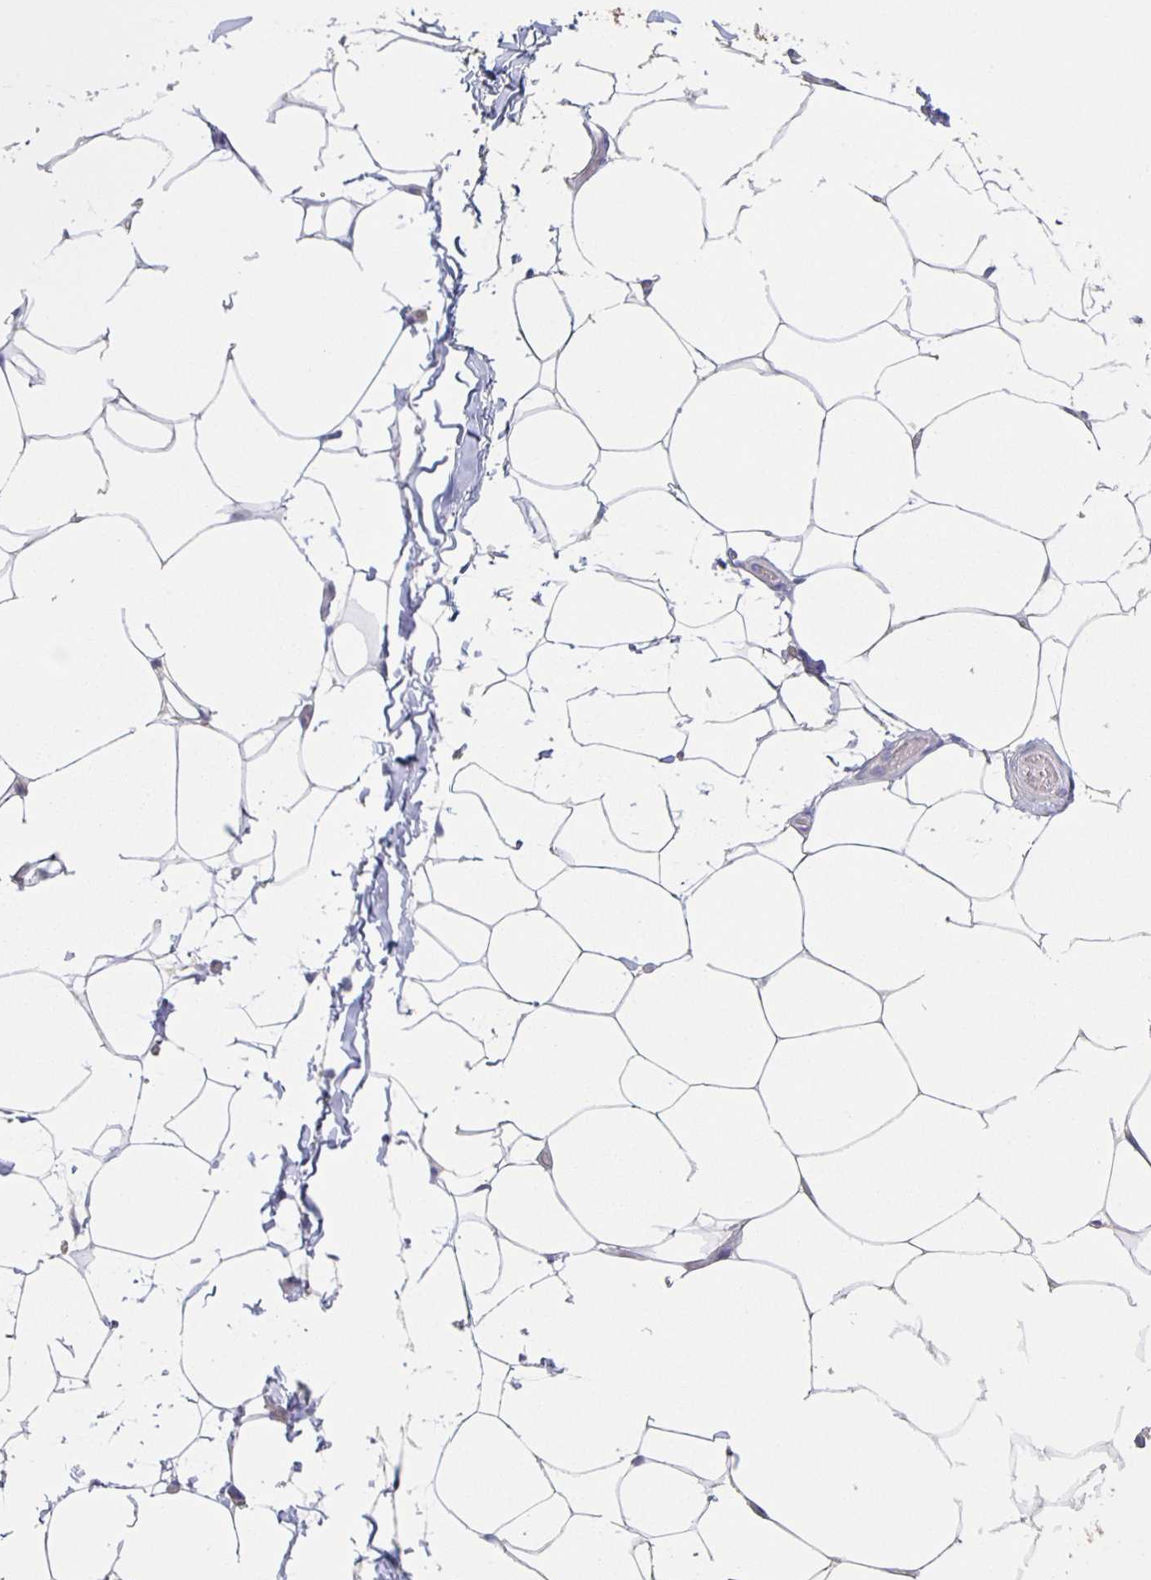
{"staining": {"intensity": "negative", "quantity": "none", "location": "none"}, "tissue": "adipose tissue", "cell_type": "Adipocytes", "image_type": "normal", "snomed": [{"axis": "morphology", "description": "Normal tissue, NOS"}, {"axis": "topography", "description": "Soft tissue"}, {"axis": "topography", "description": "Adipose tissue"}, {"axis": "topography", "description": "Vascular tissue"}, {"axis": "topography", "description": "Peripheral nerve tissue"}], "caption": "This is an immunohistochemistry (IHC) image of normal human adipose tissue. There is no staining in adipocytes.", "gene": "CACNA2D2", "patient": {"sex": "male", "age": 29}}